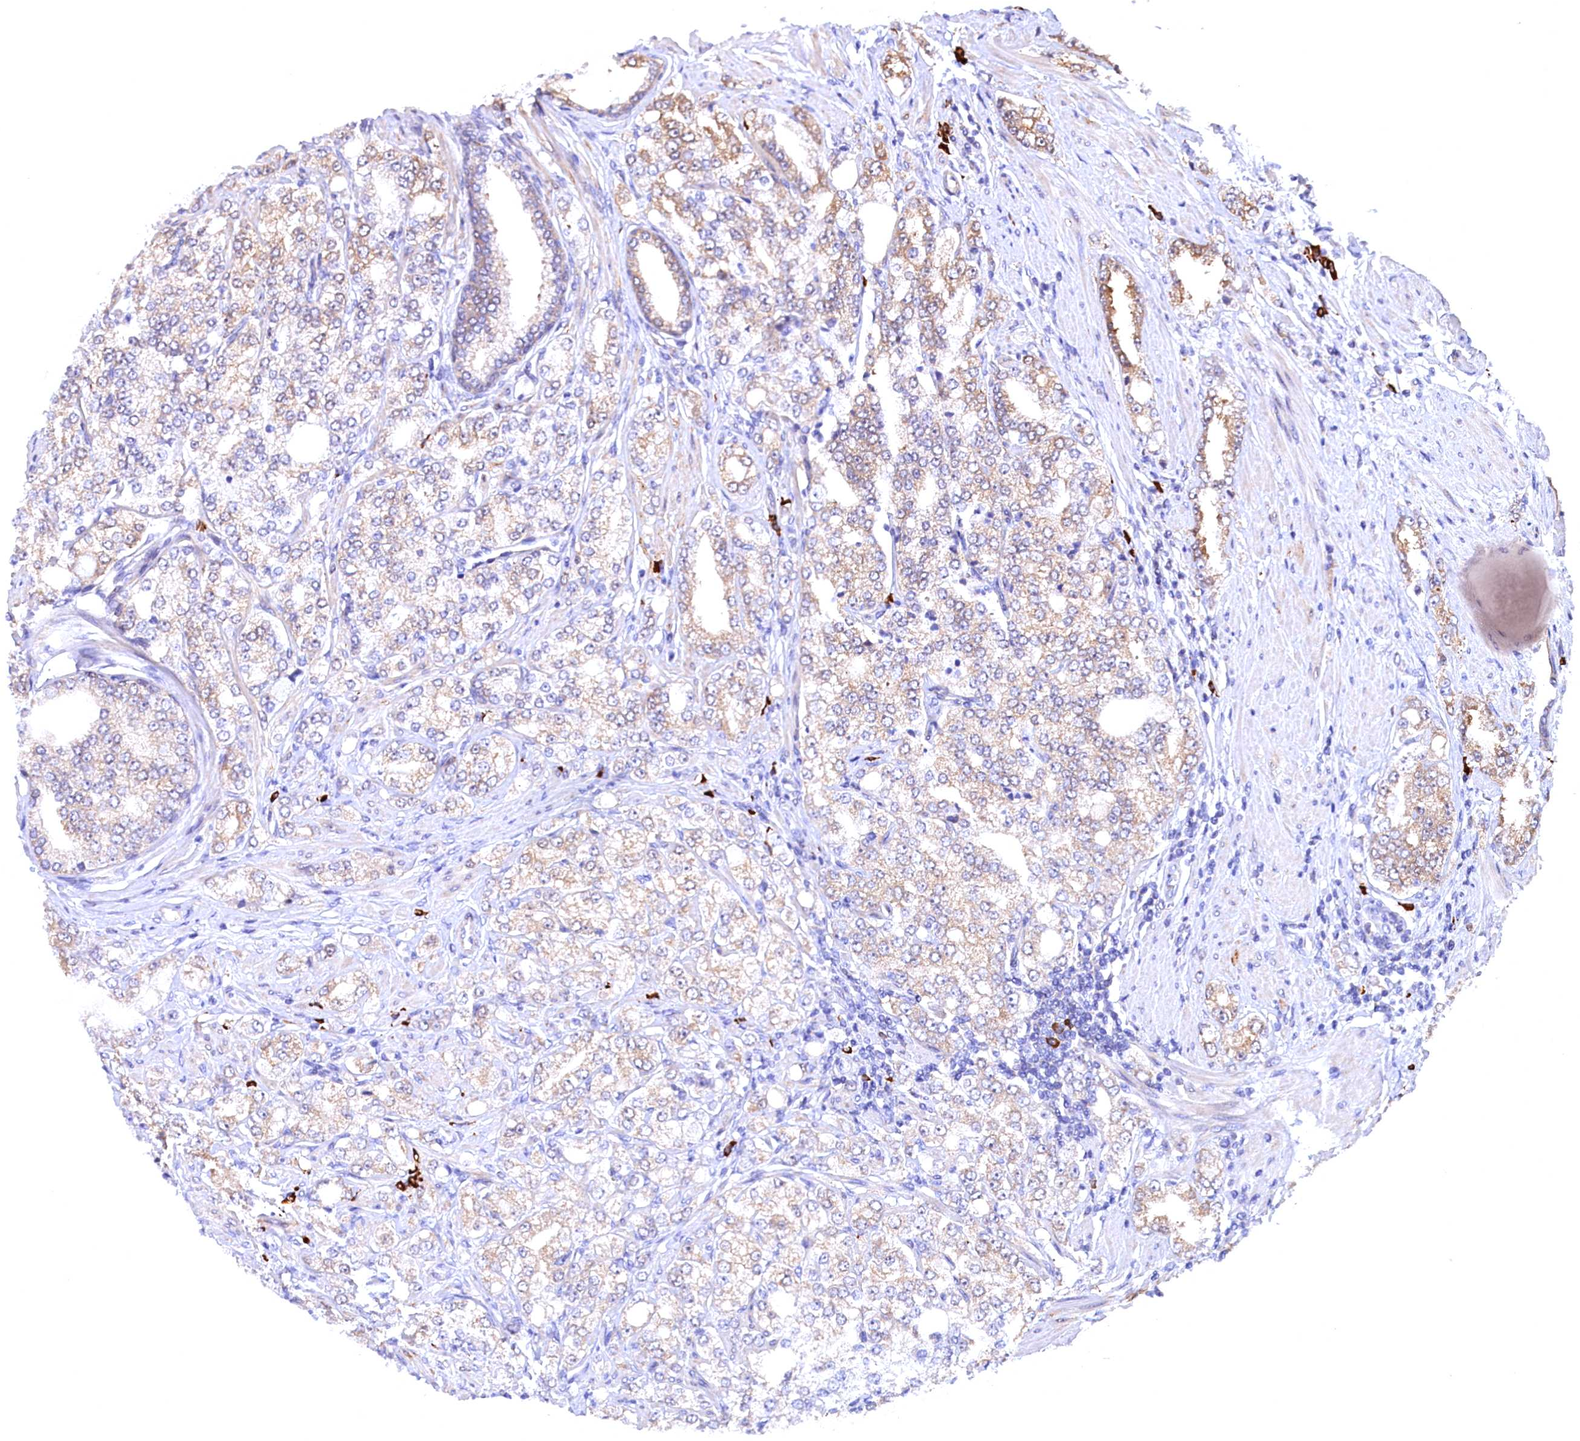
{"staining": {"intensity": "weak", "quantity": "25%-75%", "location": "cytoplasmic/membranous"}, "tissue": "prostate cancer", "cell_type": "Tumor cells", "image_type": "cancer", "snomed": [{"axis": "morphology", "description": "Adenocarcinoma, High grade"}, {"axis": "topography", "description": "Prostate"}], "caption": "Human high-grade adenocarcinoma (prostate) stained with a brown dye reveals weak cytoplasmic/membranous positive staining in about 25%-75% of tumor cells.", "gene": "JPT2", "patient": {"sex": "male", "age": 64}}